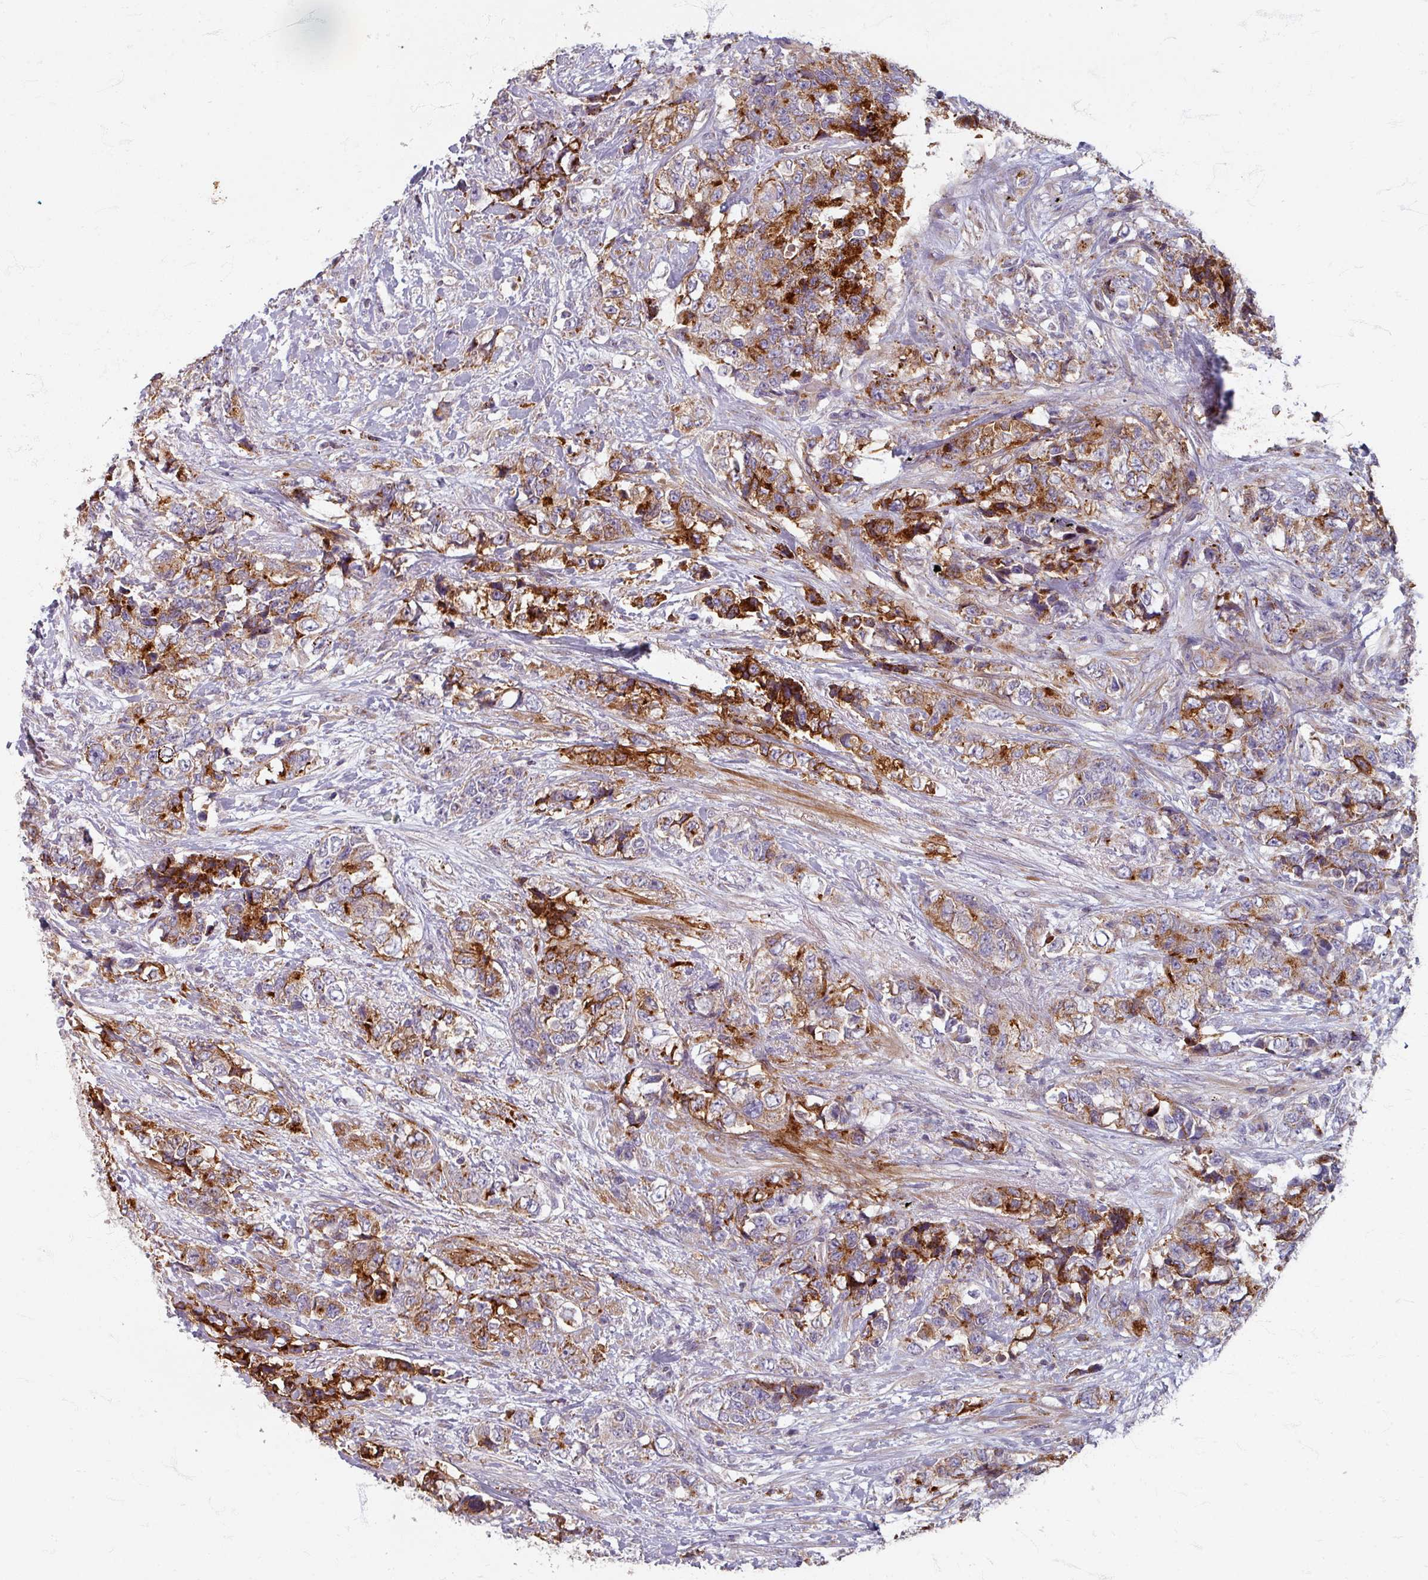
{"staining": {"intensity": "moderate", "quantity": "25%-75%", "location": "cytoplasmic/membranous"}, "tissue": "urothelial cancer", "cell_type": "Tumor cells", "image_type": "cancer", "snomed": [{"axis": "morphology", "description": "Urothelial carcinoma, High grade"}, {"axis": "topography", "description": "Urinary bladder"}], "caption": "Immunohistochemical staining of human urothelial cancer displays moderate cytoplasmic/membranous protein expression in about 25%-75% of tumor cells.", "gene": "GABARAPL1", "patient": {"sex": "female", "age": 78}}